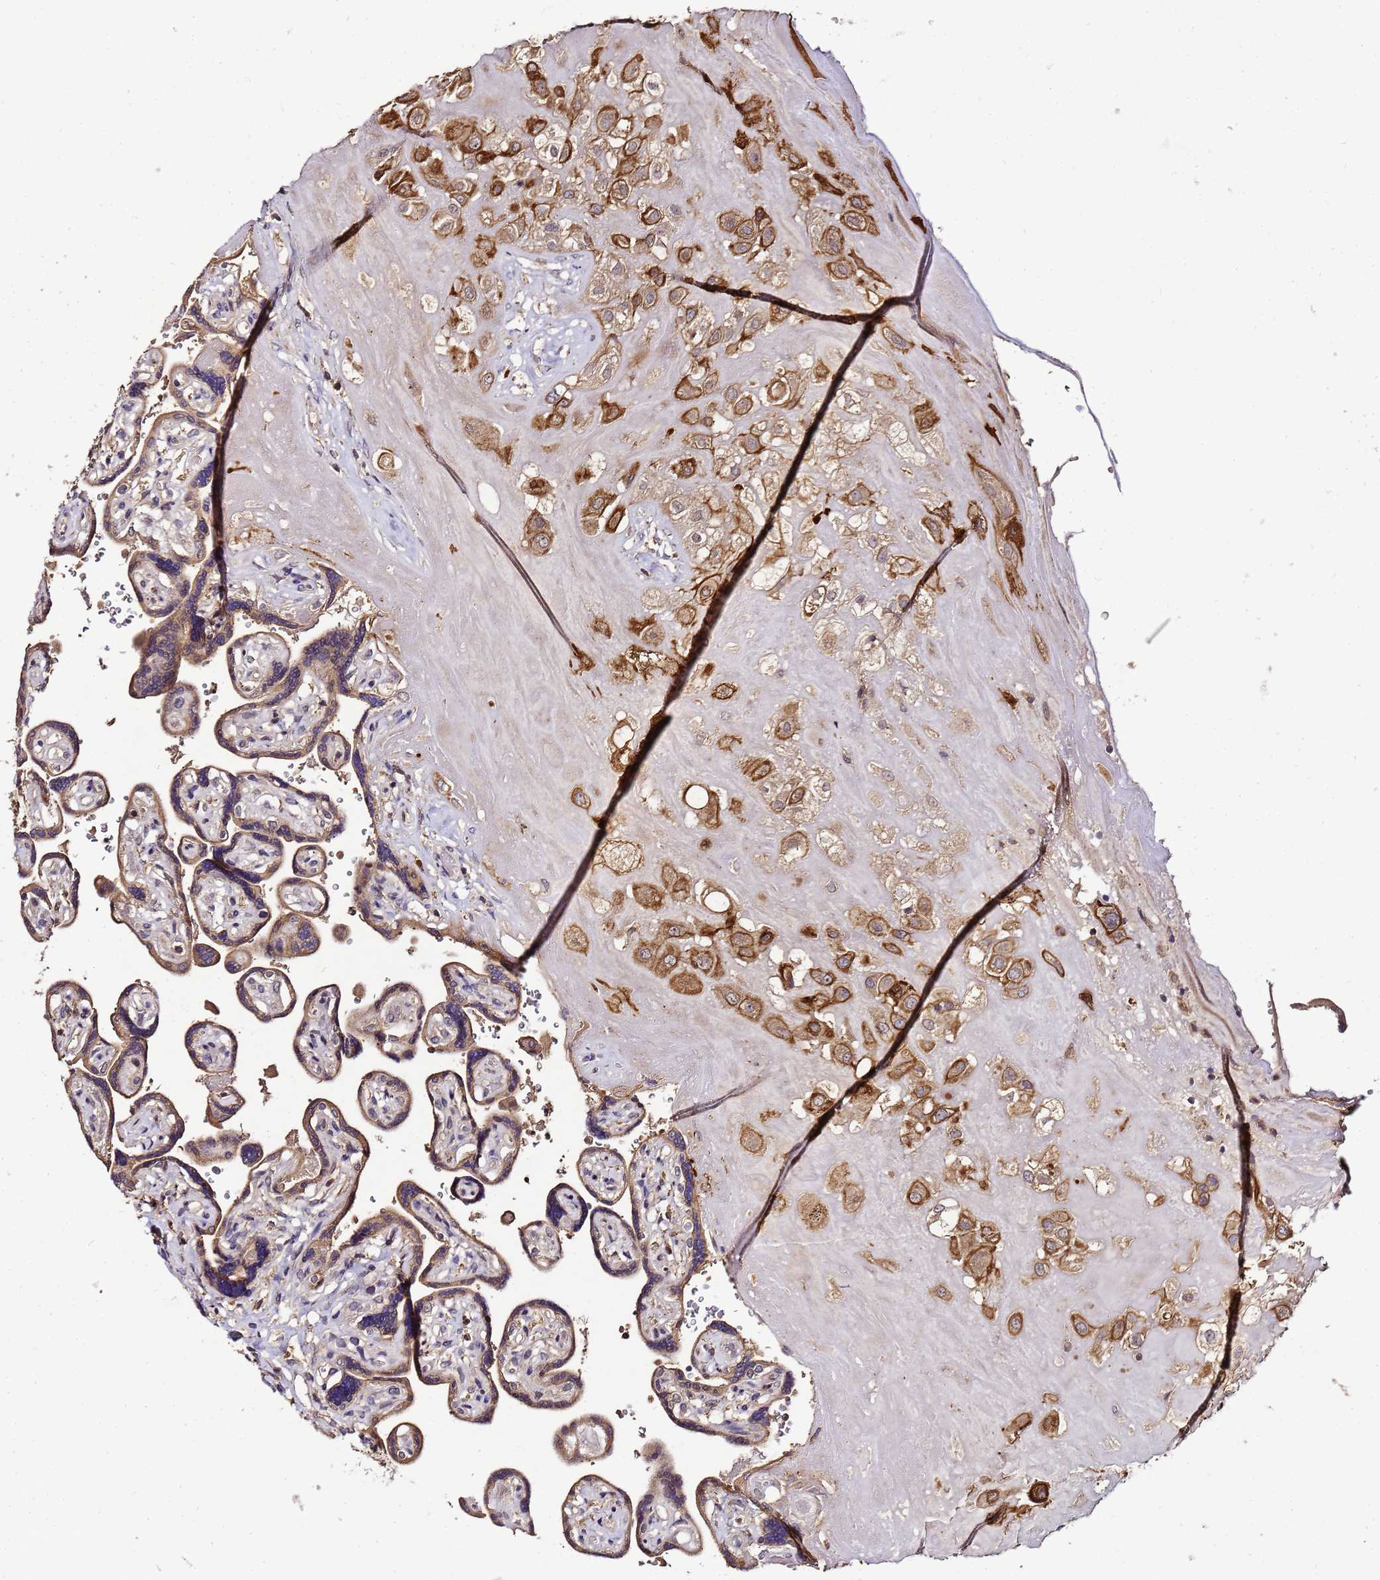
{"staining": {"intensity": "moderate", "quantity": ">75%", "location": "cytoplasmic/membranous"}, "tissue": "placenta", "cell_type": "Decidual cells", "image_type": "normal", "snomed": [{"axis": "morphology", "description": "Normal tissue, NOS"}, {"axis": "topography", "description": "Placenta"}], "caption": "Immunohistochemistry (DAB (3,3'-diaminobenzidine)) staining of benign human placenta reveals moderate cytoplasmic/membranous protein expression in approximately >75% of decidual cells.", "gene": "LGI4", "patient": {"sex": "female", "age": 32}}